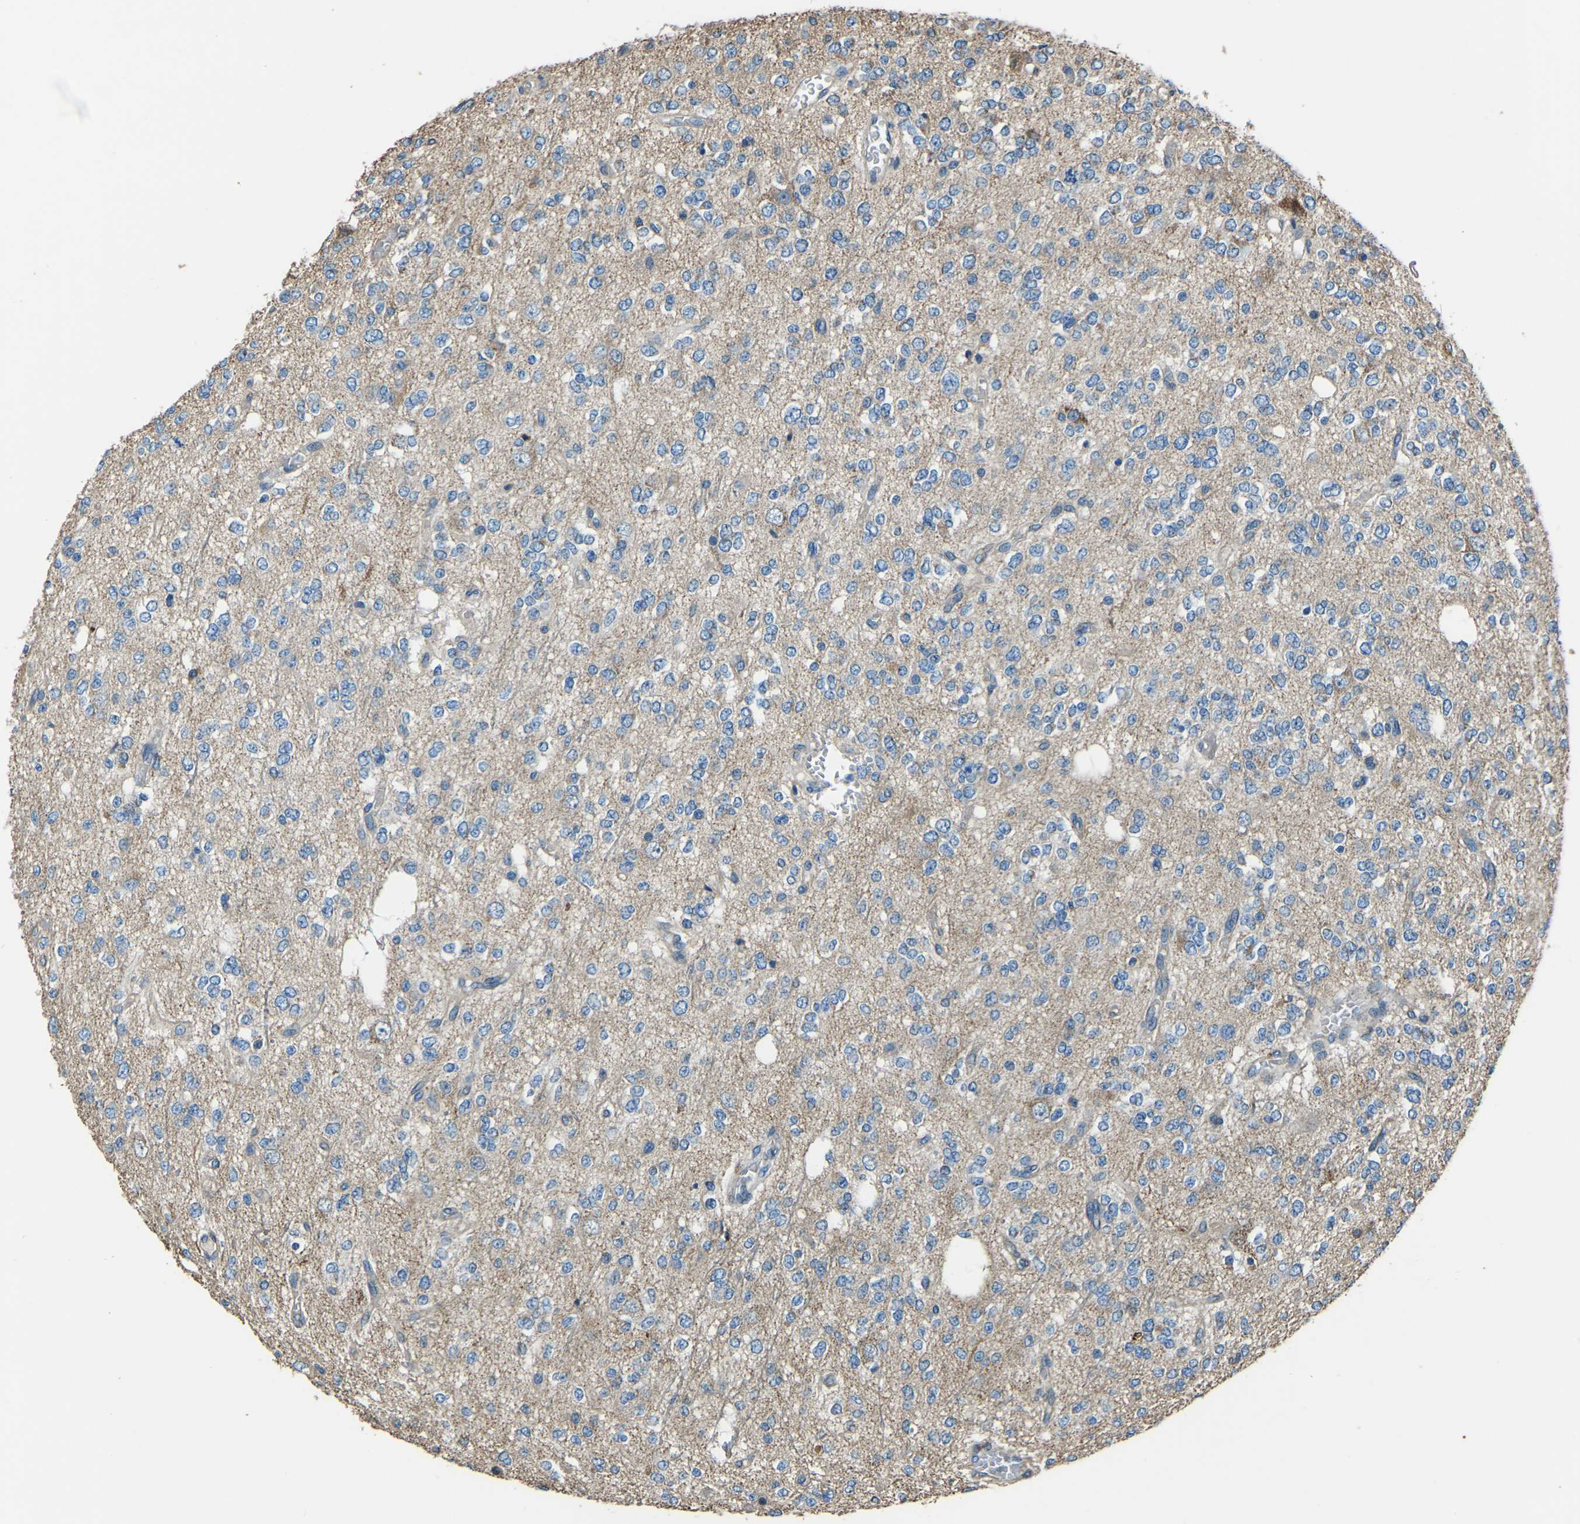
{"staining": {"intensity": "weak", "quantity": ">75%", "location": "cytoplasmic/membranous"}, "tissue": "glioma", "cell_type": "Tumor cells", "image_type": "cancer", "snomed": [{"axis": "morphology", "description": "Glioma, malignant, Low grade"}, {"axis": "topography", "description": "Brain"}], "caption": "Tumor cells exhibit low levels of weak cytoplasmic/membranous expression in approximately >75% of cells in glioma.", "gene": "COL3A1", "patient": {"sex": "male", "age": 38}}